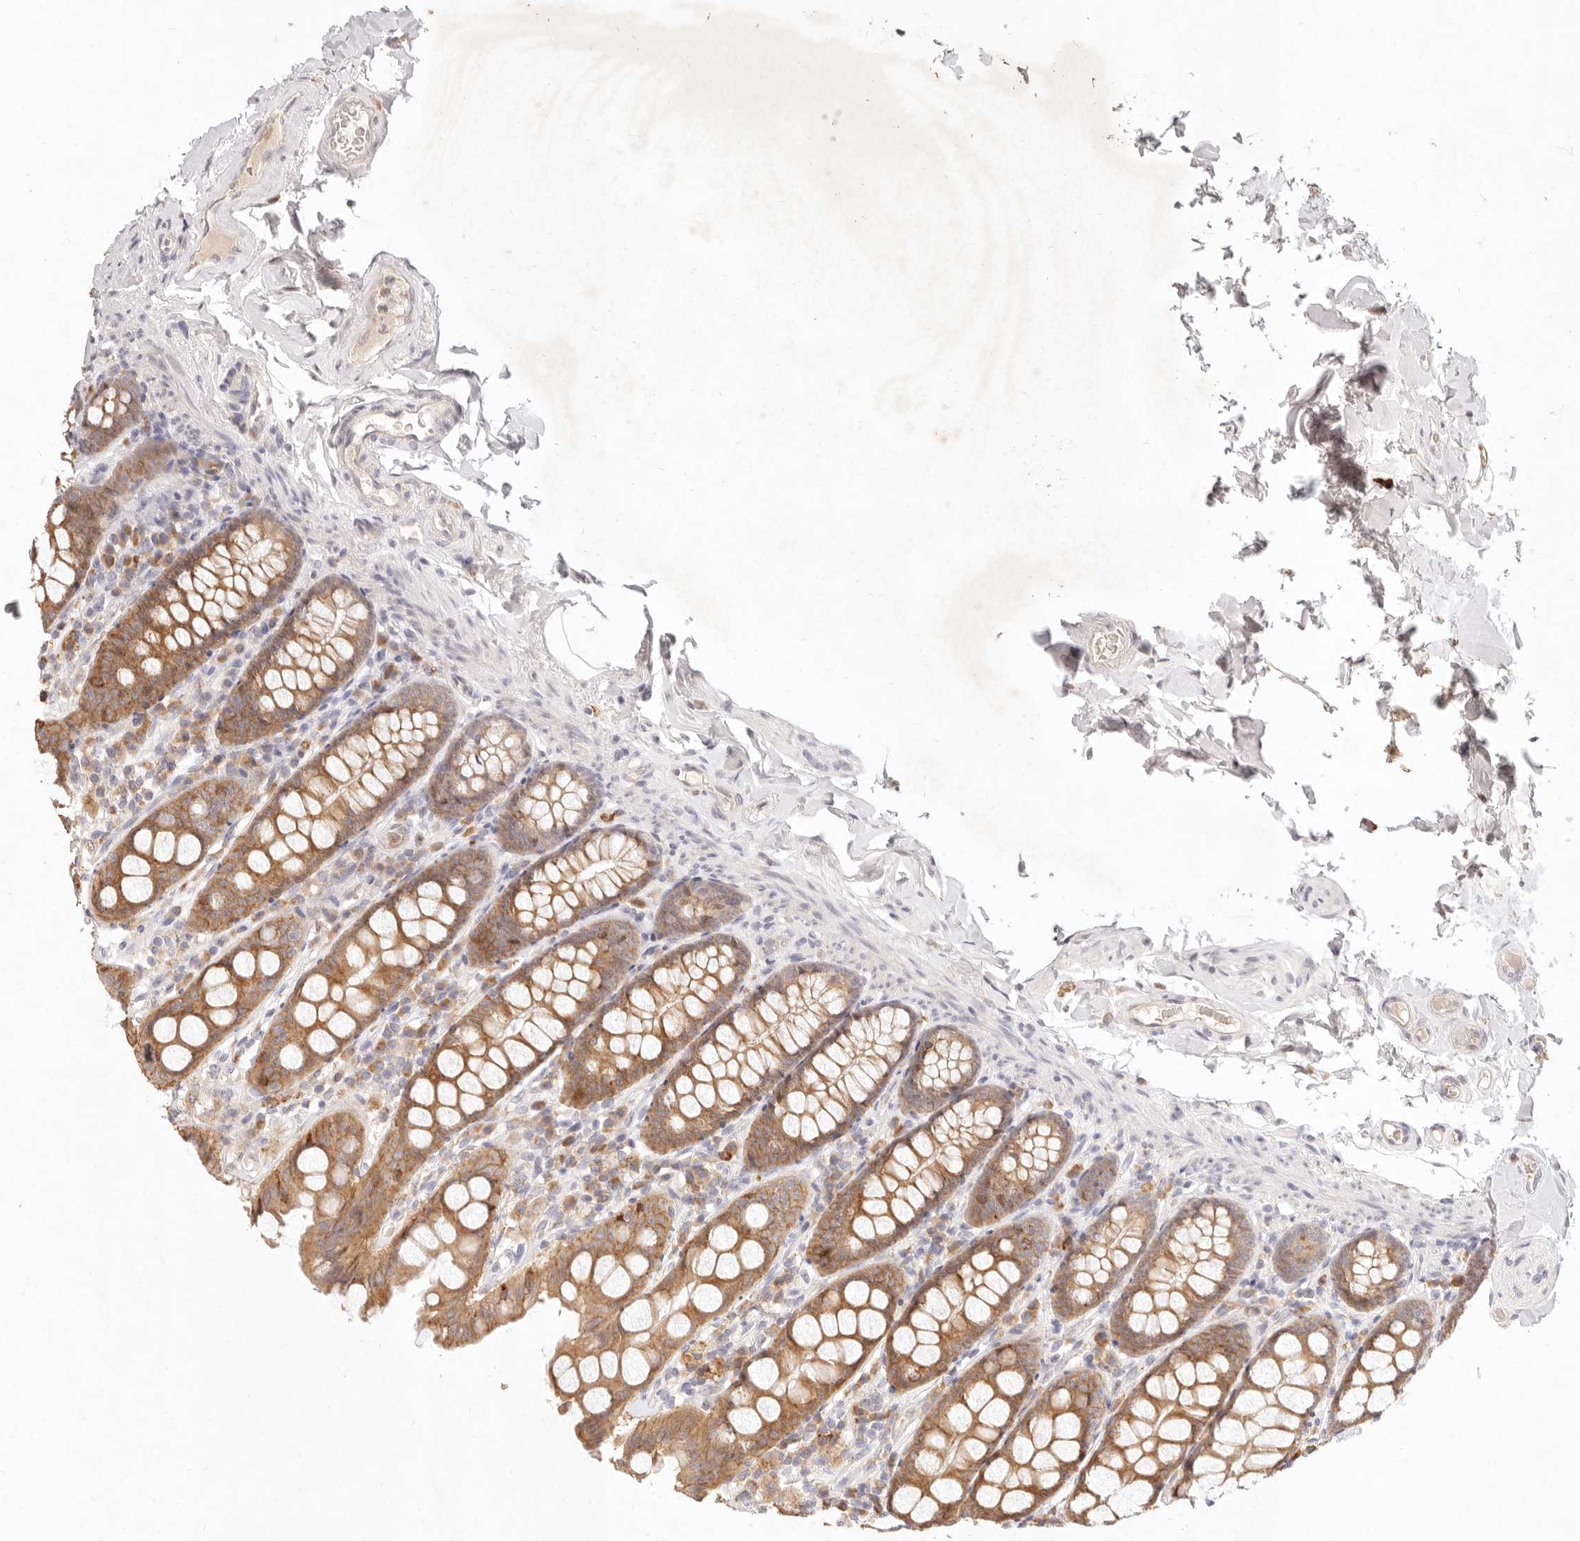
{"staining": {"intensity": "weak", "quantity": "25%-75%", "location": "cytoplasmic/membranous"}, "tissue": "colon", "cell_type": "Endothelial cells", "image_type": "normal", "snomed": [{"axis": "morphology", "description": "Normal tissue, NOS"}, {"axis": "topography", "description": "Colon"}, {"axis": "topography", "description": "Peripheral nerve tissue"}], "caption": "The immunohistochemical stain labels weak cytoplasmic/membranous positivity in endothelial cells of normal colon.", "gene": "C1orf127", "patient": {"sex": "female", "age": 61}}